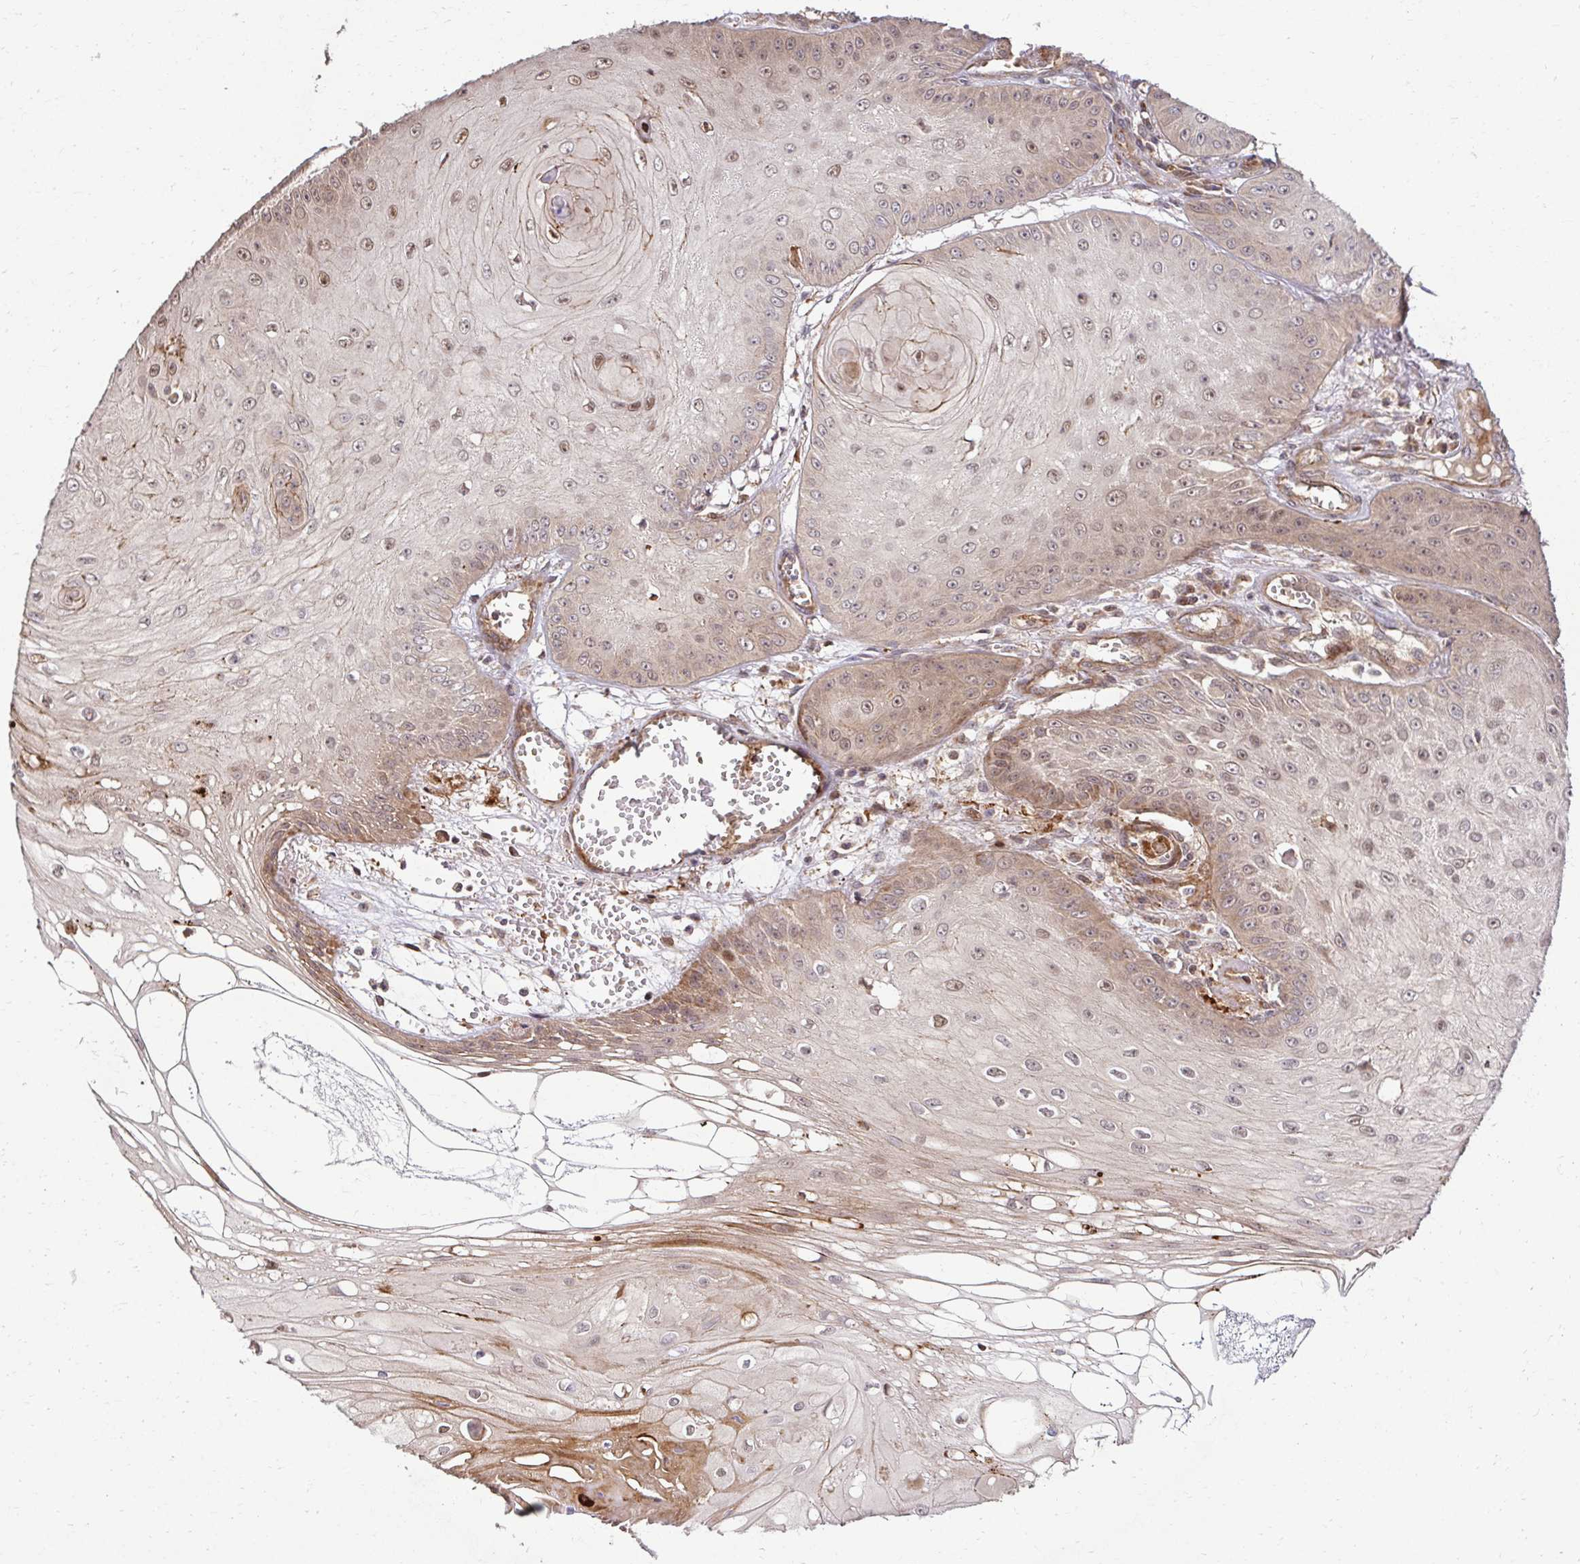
{"staining": {"intensity": "weak", "quantity": "25%-75%", "location": "cytoplasmic/membranous,nuclear"}, "tissue": "skin cancer", "cell_type": "Tumor cells", "image_type": "cancer", "snomed": [{"axis": "morphology", "description": "Squamous cell carcinoma, NOS"}, {"axis": "topography", "description": "Skin"}], "caption": "Protein positivity by immunohistochemistry (IHC) exhibits weak cytoplasmic/membranous and nuclear expression in about 25%-75% of tumor cells in squamous cell carcinoma (skin).", "gene": "PSMA4", "patient": {"sex": "male", "age": 70}}